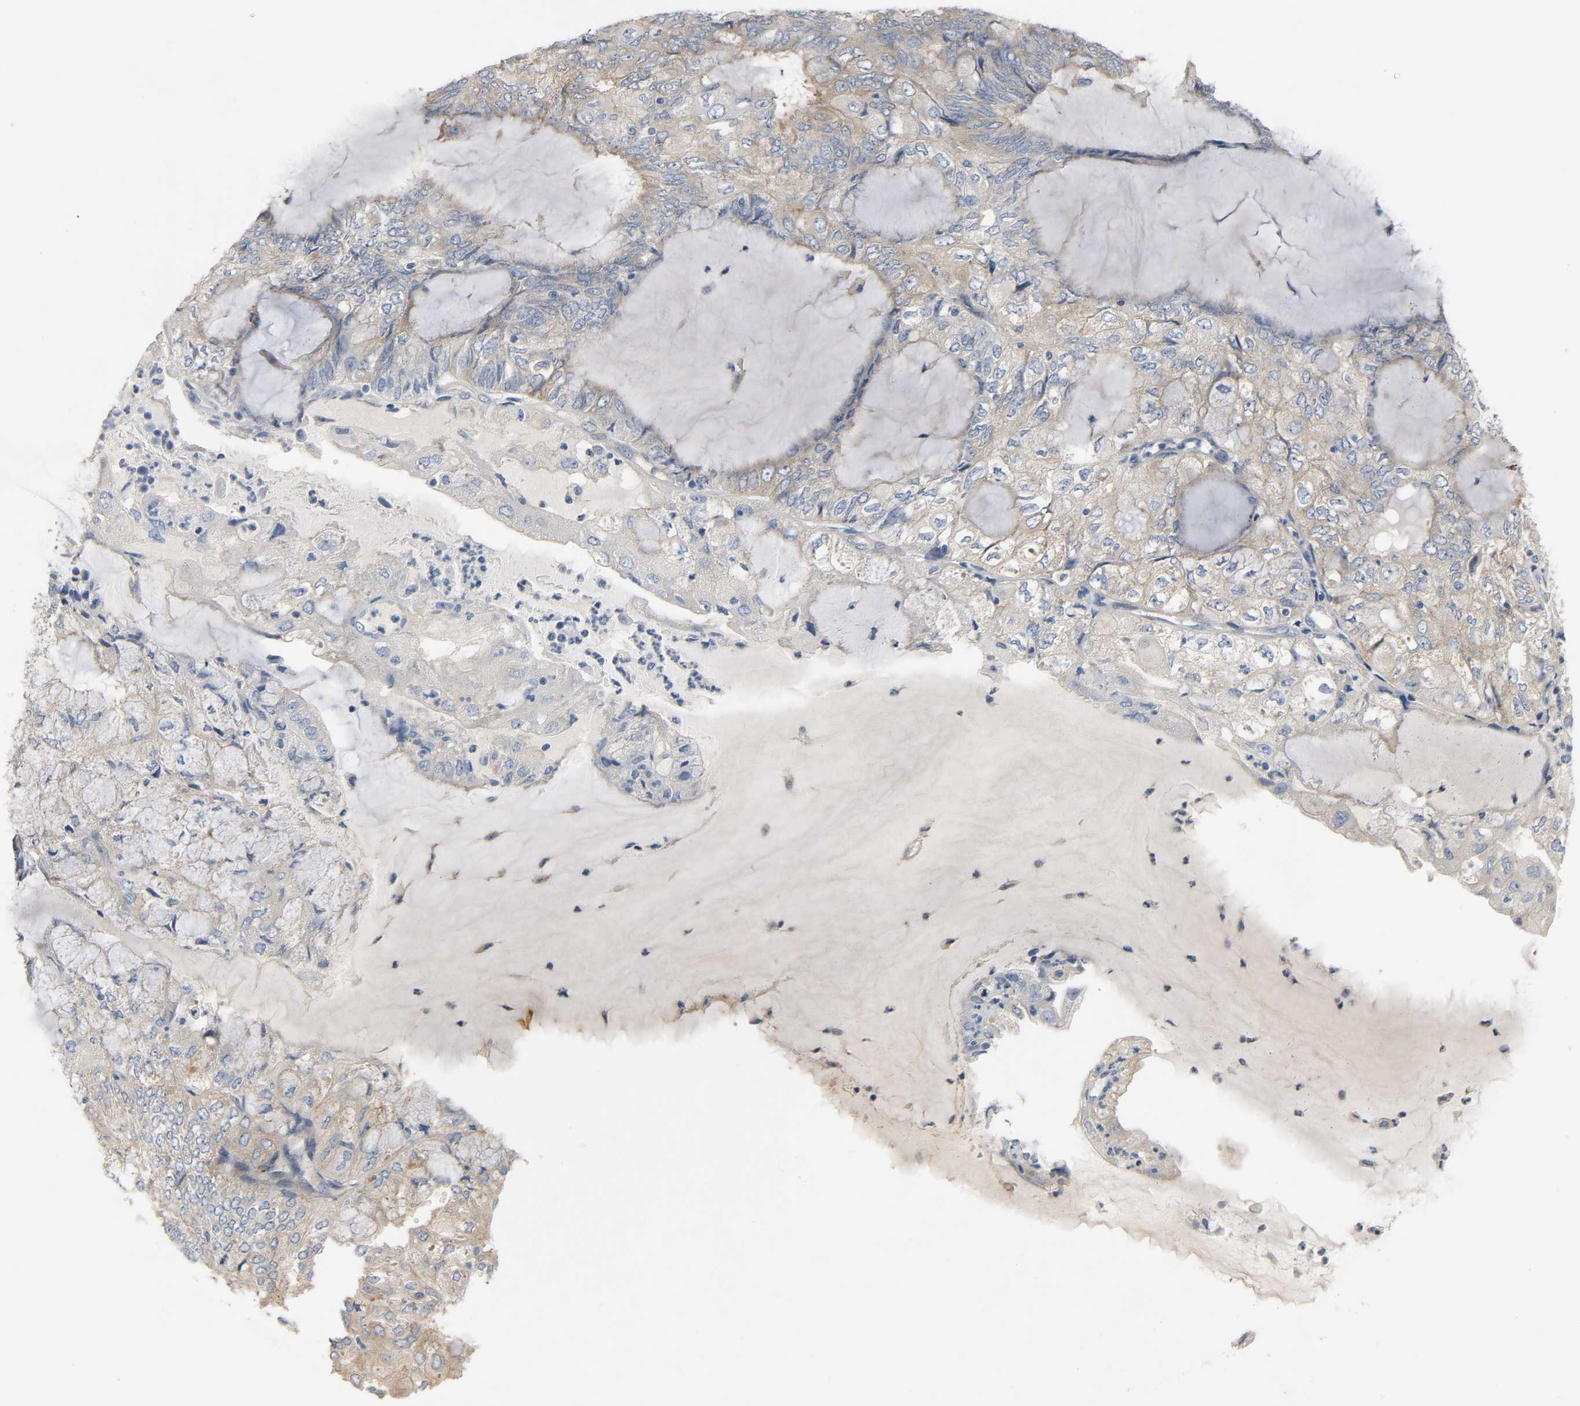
{"staining": {"intensity": "moderate", "quantity": ">75%", "location": "cytoplasmic/membranous"}, "tissue": "endometrial cancer", "cell_type": "Tumor cells", "image_type": "cancer", "snomed": [{"axis": "morphology", "description": "Adenocarcinoma, NOS"}, {"axis": "topography", "description": "Endometrium"}], "caption": "Immunohistochemical staining of human endometrial cancer displays medium levels of moderate cytoplasmic/membranous expression in about >75% of tumor cells. (DAB (3,3'-diaminobenzidine) IHC, brown staining for protein, blue staining for nuclei).", "gene": "ARPC1A", "patient": {"sex": "female", "age": 81}}